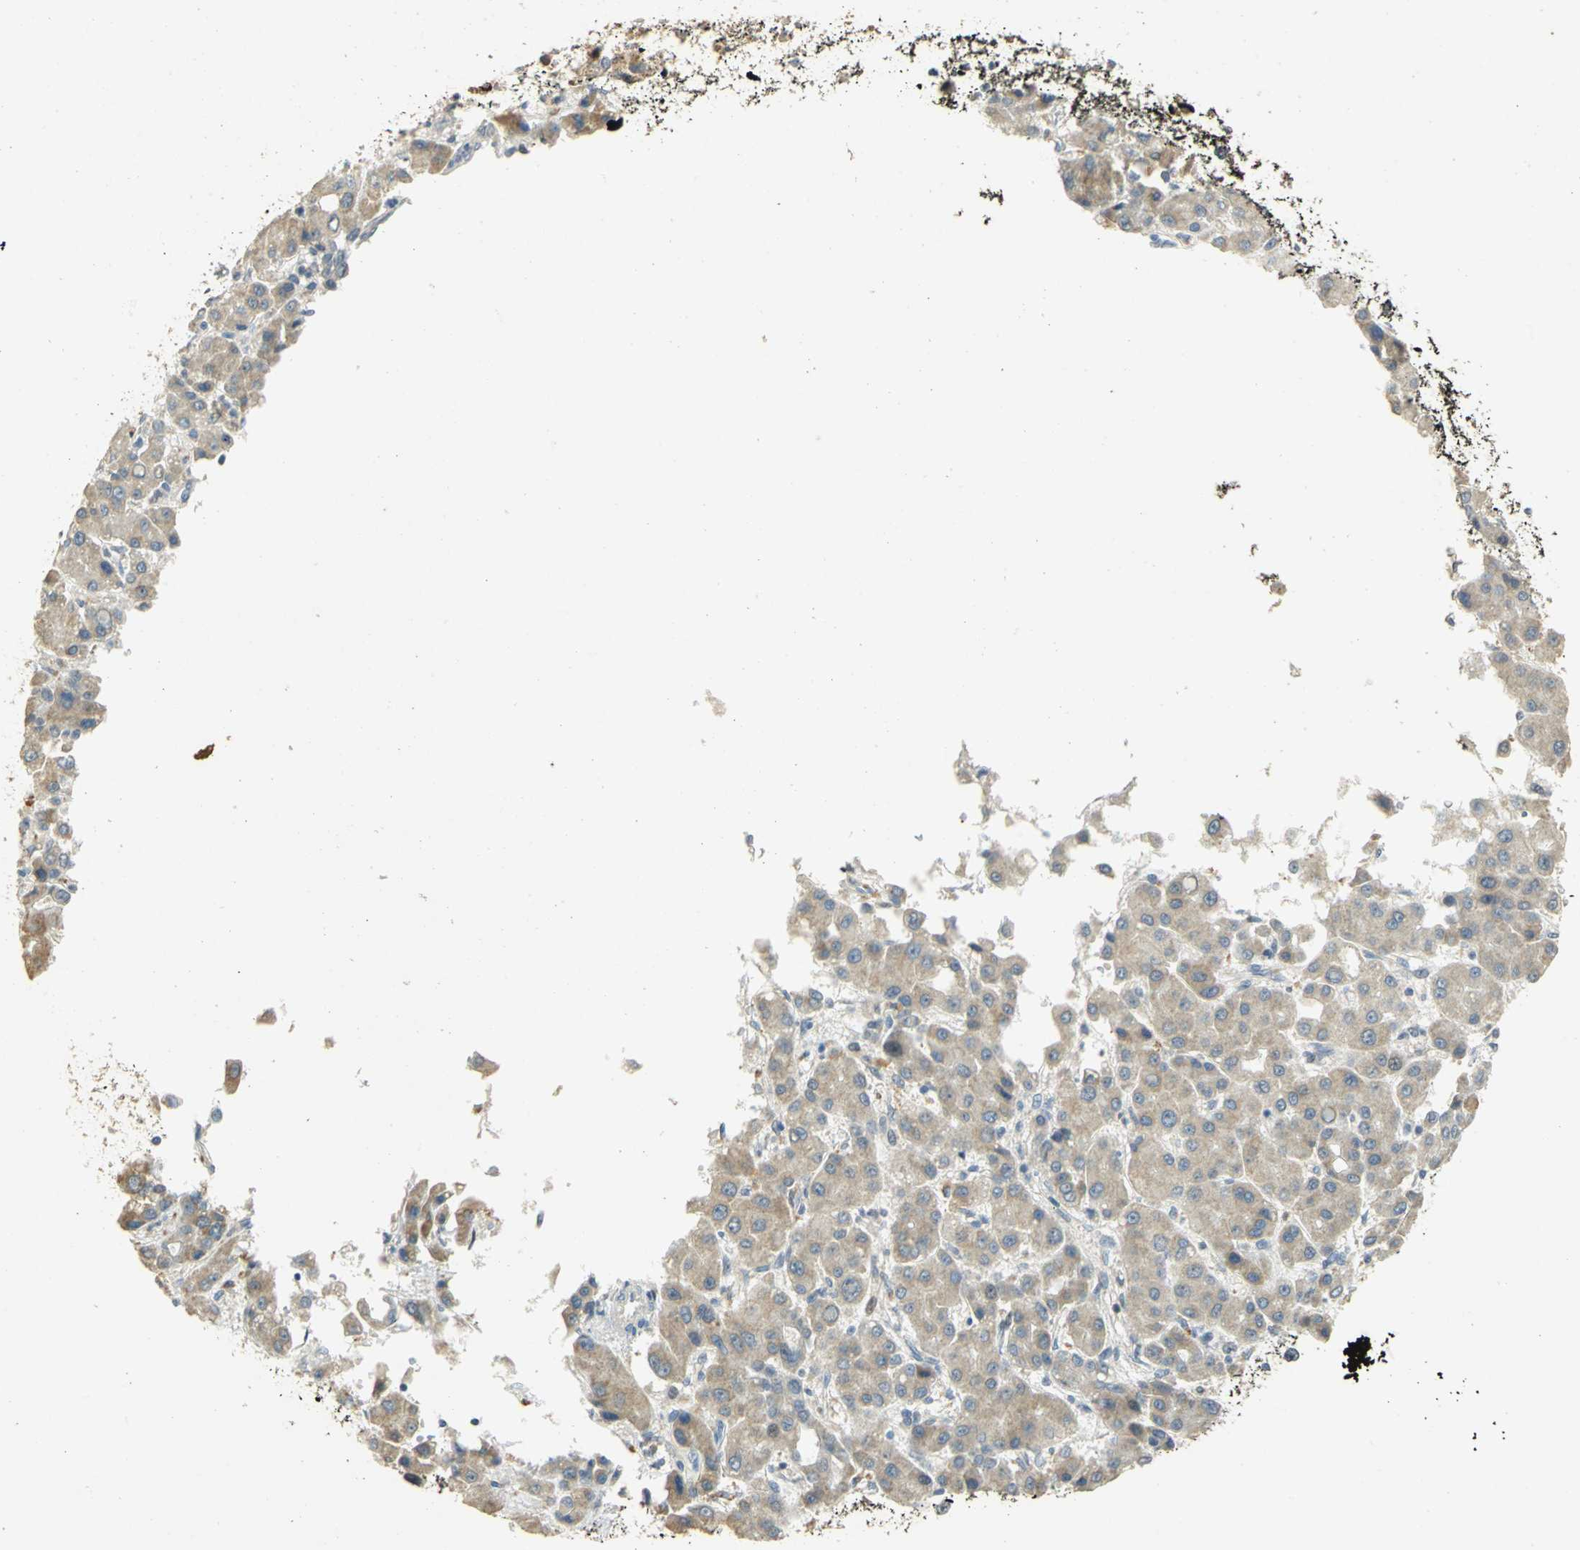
{"staining": {"intensity": "weak", "quantity": ">75%", "location": "cytoplasmic/membranous"}, "tissue": "liver cancer", "cell_type": "Tumor cells", "image_type": "cancer", "snomed": [{"axis": "morphology", "description": "Carcinoma, Hepatocellular, NOS"}, {"axis": "topography", "description": "Liver"}], "caption": "Protein positivity by immunohistochemistry (IHC) displays weak cytoplasmic/membranous staining in approximately >75% of tumor cells in liver cancer. (DAB IHC, brown staining for protein, blue staining for nuclei).", "gene": "HDHD5", "patient": {"sex": "male", "age": 55}}